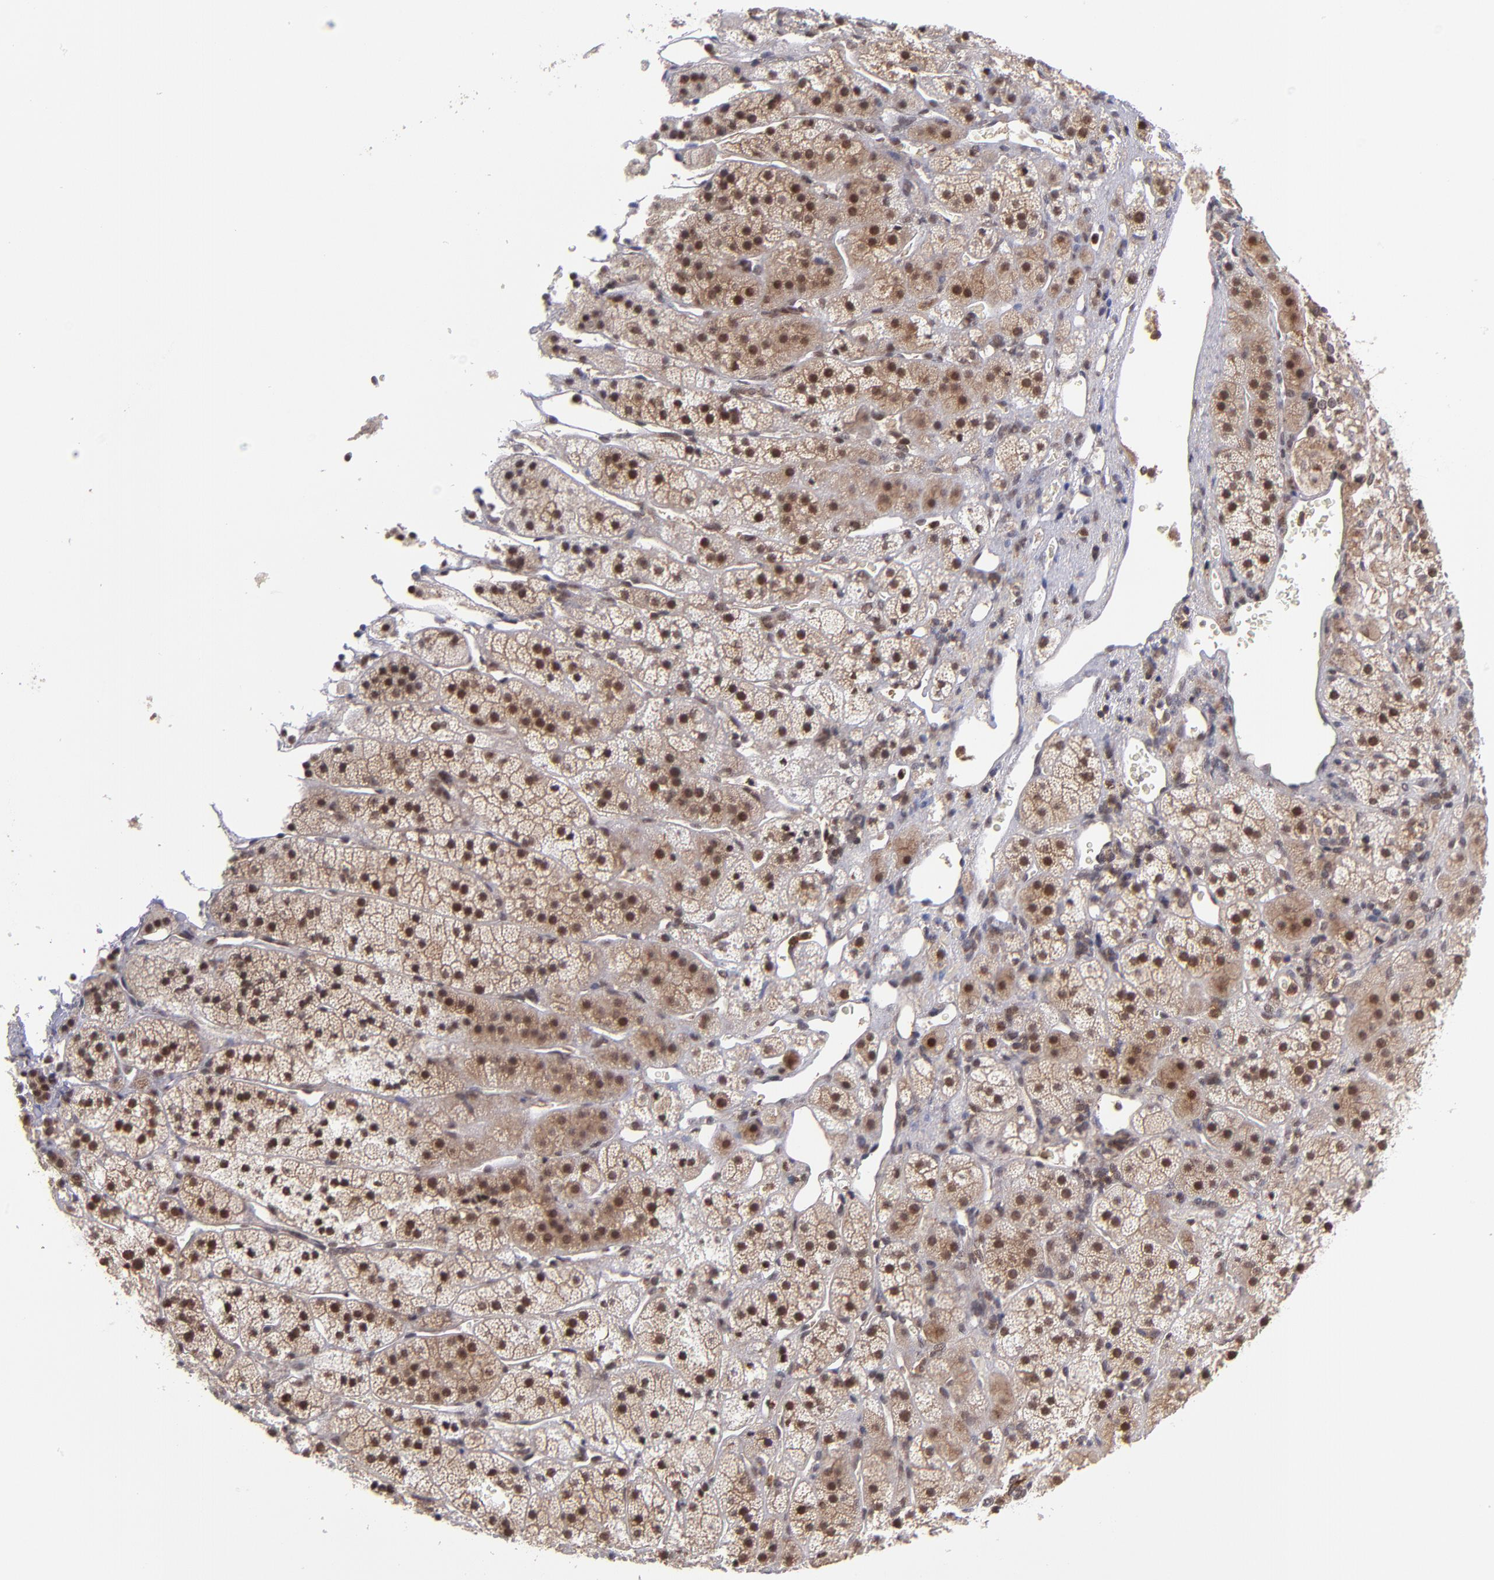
{"staining": {"intensity": "strong", "quantity": ">75%", "location": "cytoplasmic/membranous,nuclear"}, "tissue": "adrenal gland", "cell_type": "Glandular cells", "image_type": "normal", "snomed": [{"axis": "morphology", "description": "Normal tissue, NOS"}, {"axis": "topography", "description": "Adrenal gland"}], "caption": "Glandular cells show strong cytoplasmic/membranous,nuclear expression in approximately >75% of cells in unremarkable adrenal gland. (DAB = brown stain, brightfield microscopy at high magnification).", "gene": "EP300", "patient": {"sex": "female", "age": 44}}